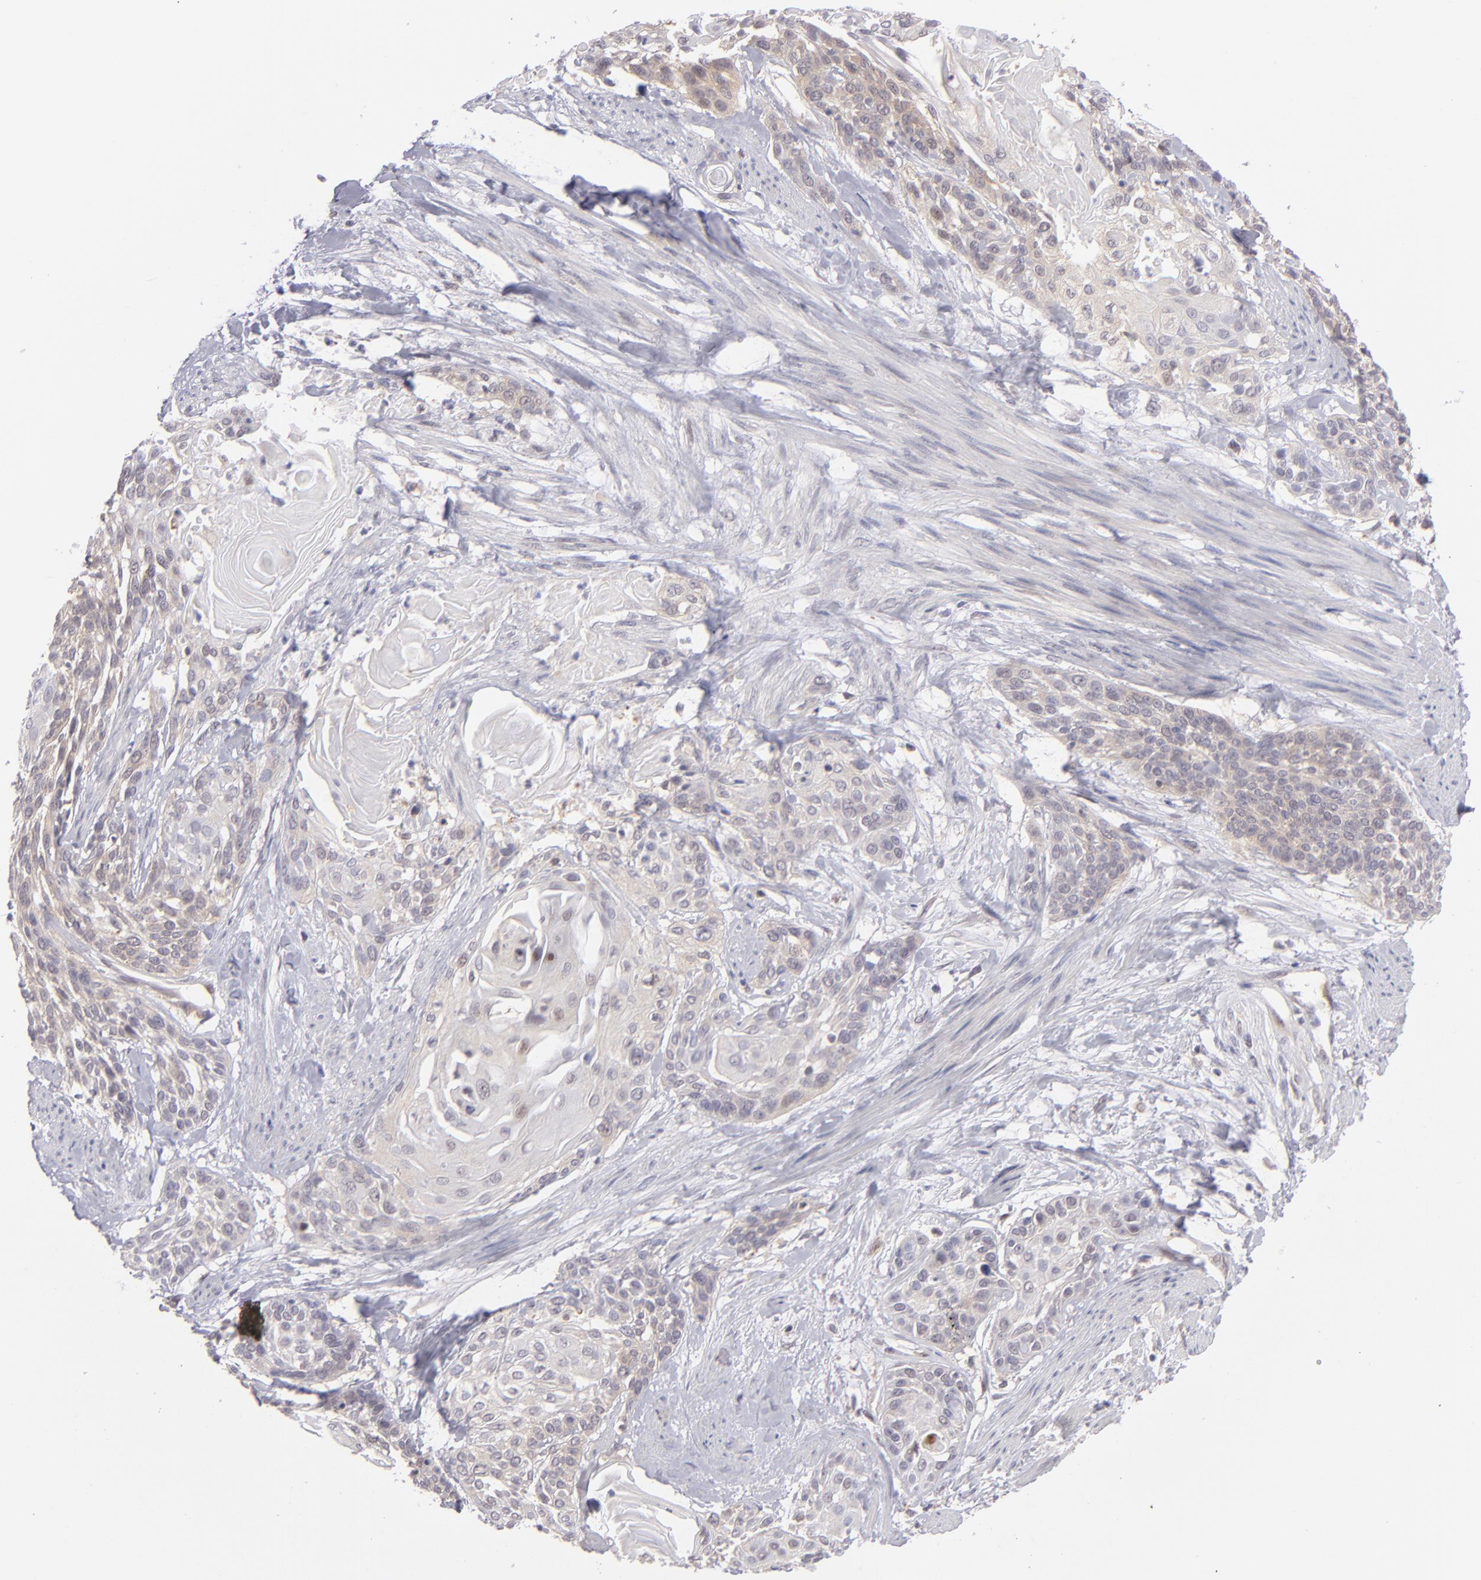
{"staining": {"intensity": "weak", "quantity": "<25%", "location": "cytoplasmic/membranous"}, "tissue": "cervical cancer", "cell_type": "Tumor cells", "image_type": "cancer", "snomed": [{"axis": "morphology", "description": "Squamous cell carcinoma, NOS"}, {"axis": "topography", "description": "Cervix"}], "caption": "There is no significant expression in tumor cells of cervical squamous cell carcinoma.", "gene": "PTPN13", "patient": {"sex": "female", "age": 57}}